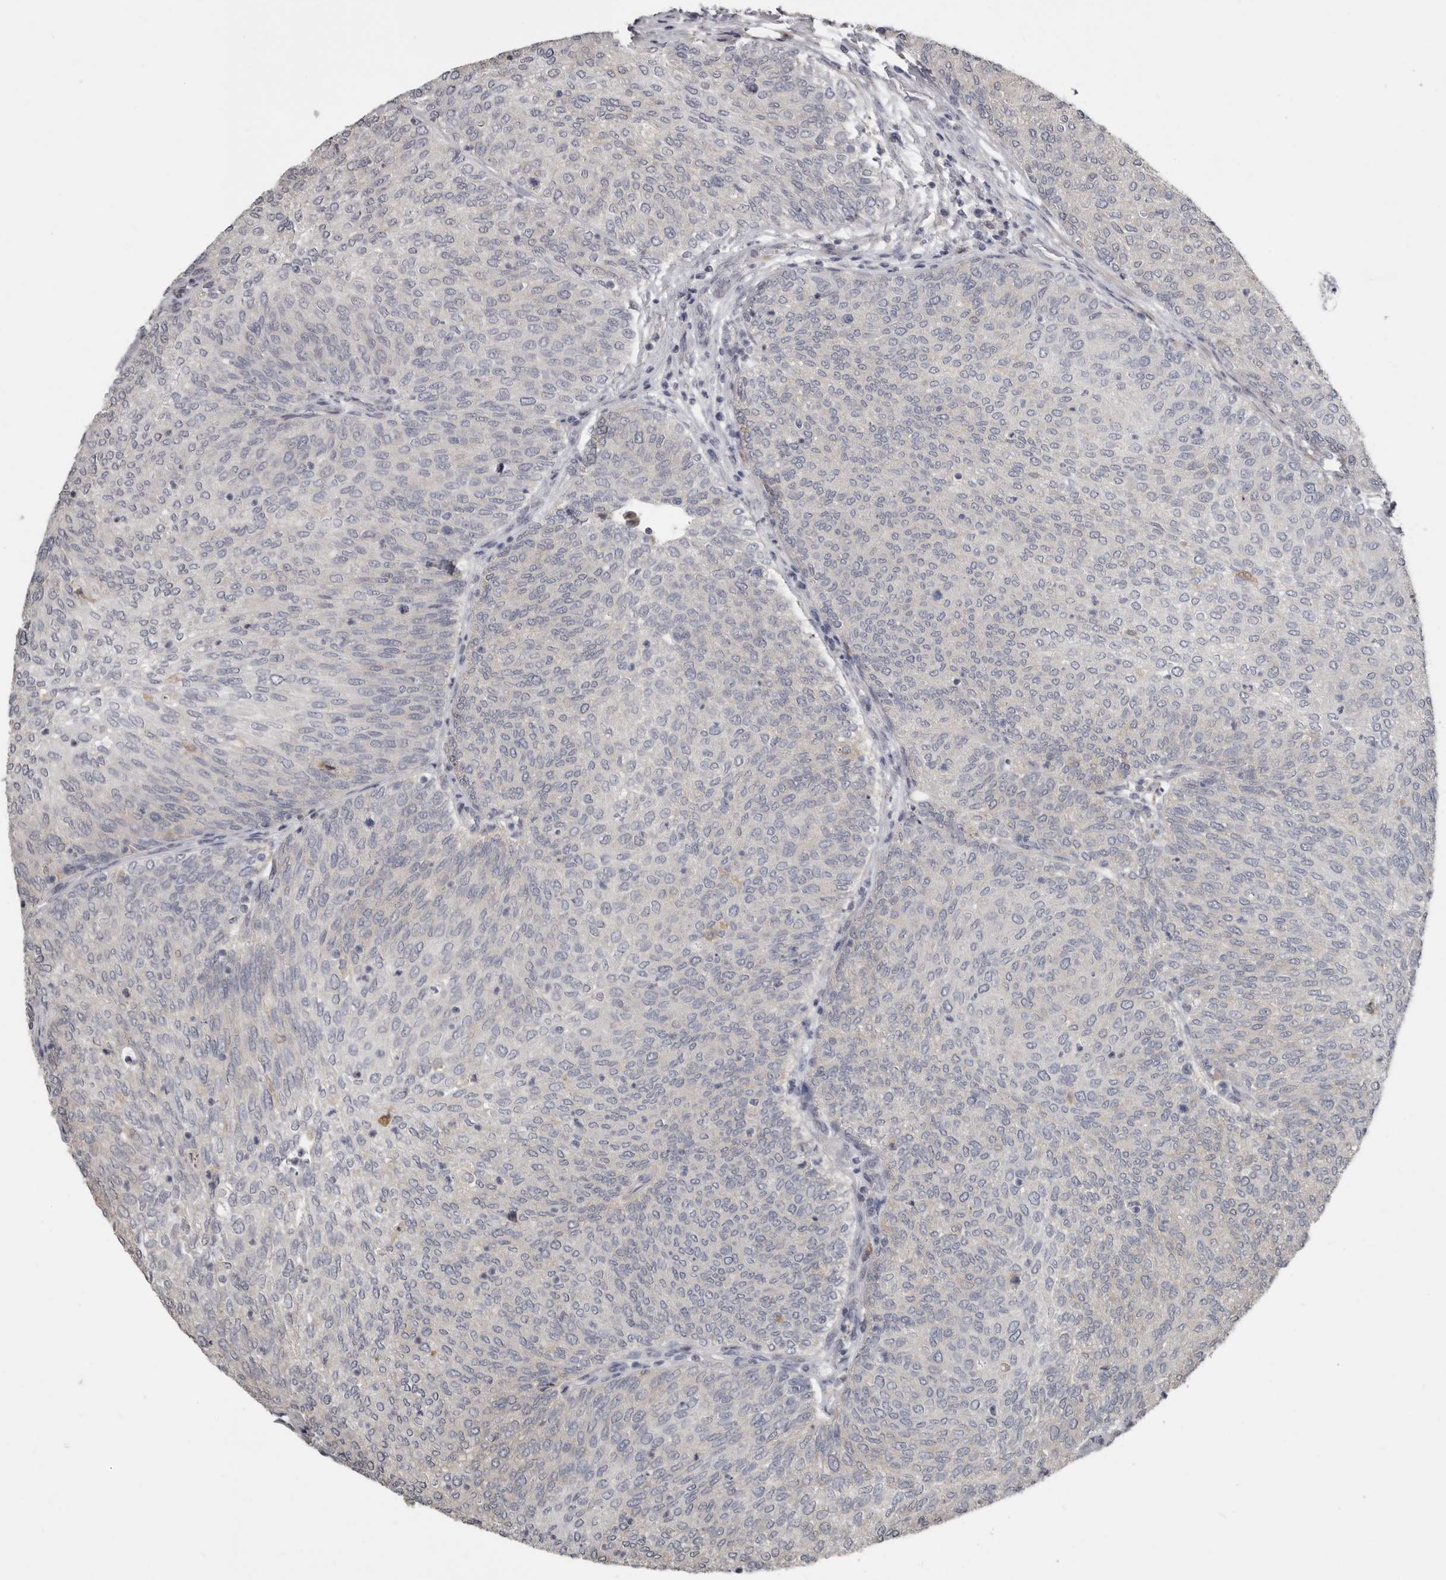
{"staining": {"intensity": "negative", "quantity": "none", "location": "none"}, "tissue": "urothelial cancer", "cell_type": "Tumor cells", "image_type": "cancer", "snomed": [{"axis": "morphology", "description": "Urothelial carcinoma, Low grade"}, {"axis": "topography", "description": "Urinary bladder"}], "caption": "Histopathology image shows no significant protein positivity in tumor cells of urothelial carcinoma (low-grade). Nuclei are stained in blue.", "gene": "KCNJ8", "patient": {"sex": "female", "age": 79}}